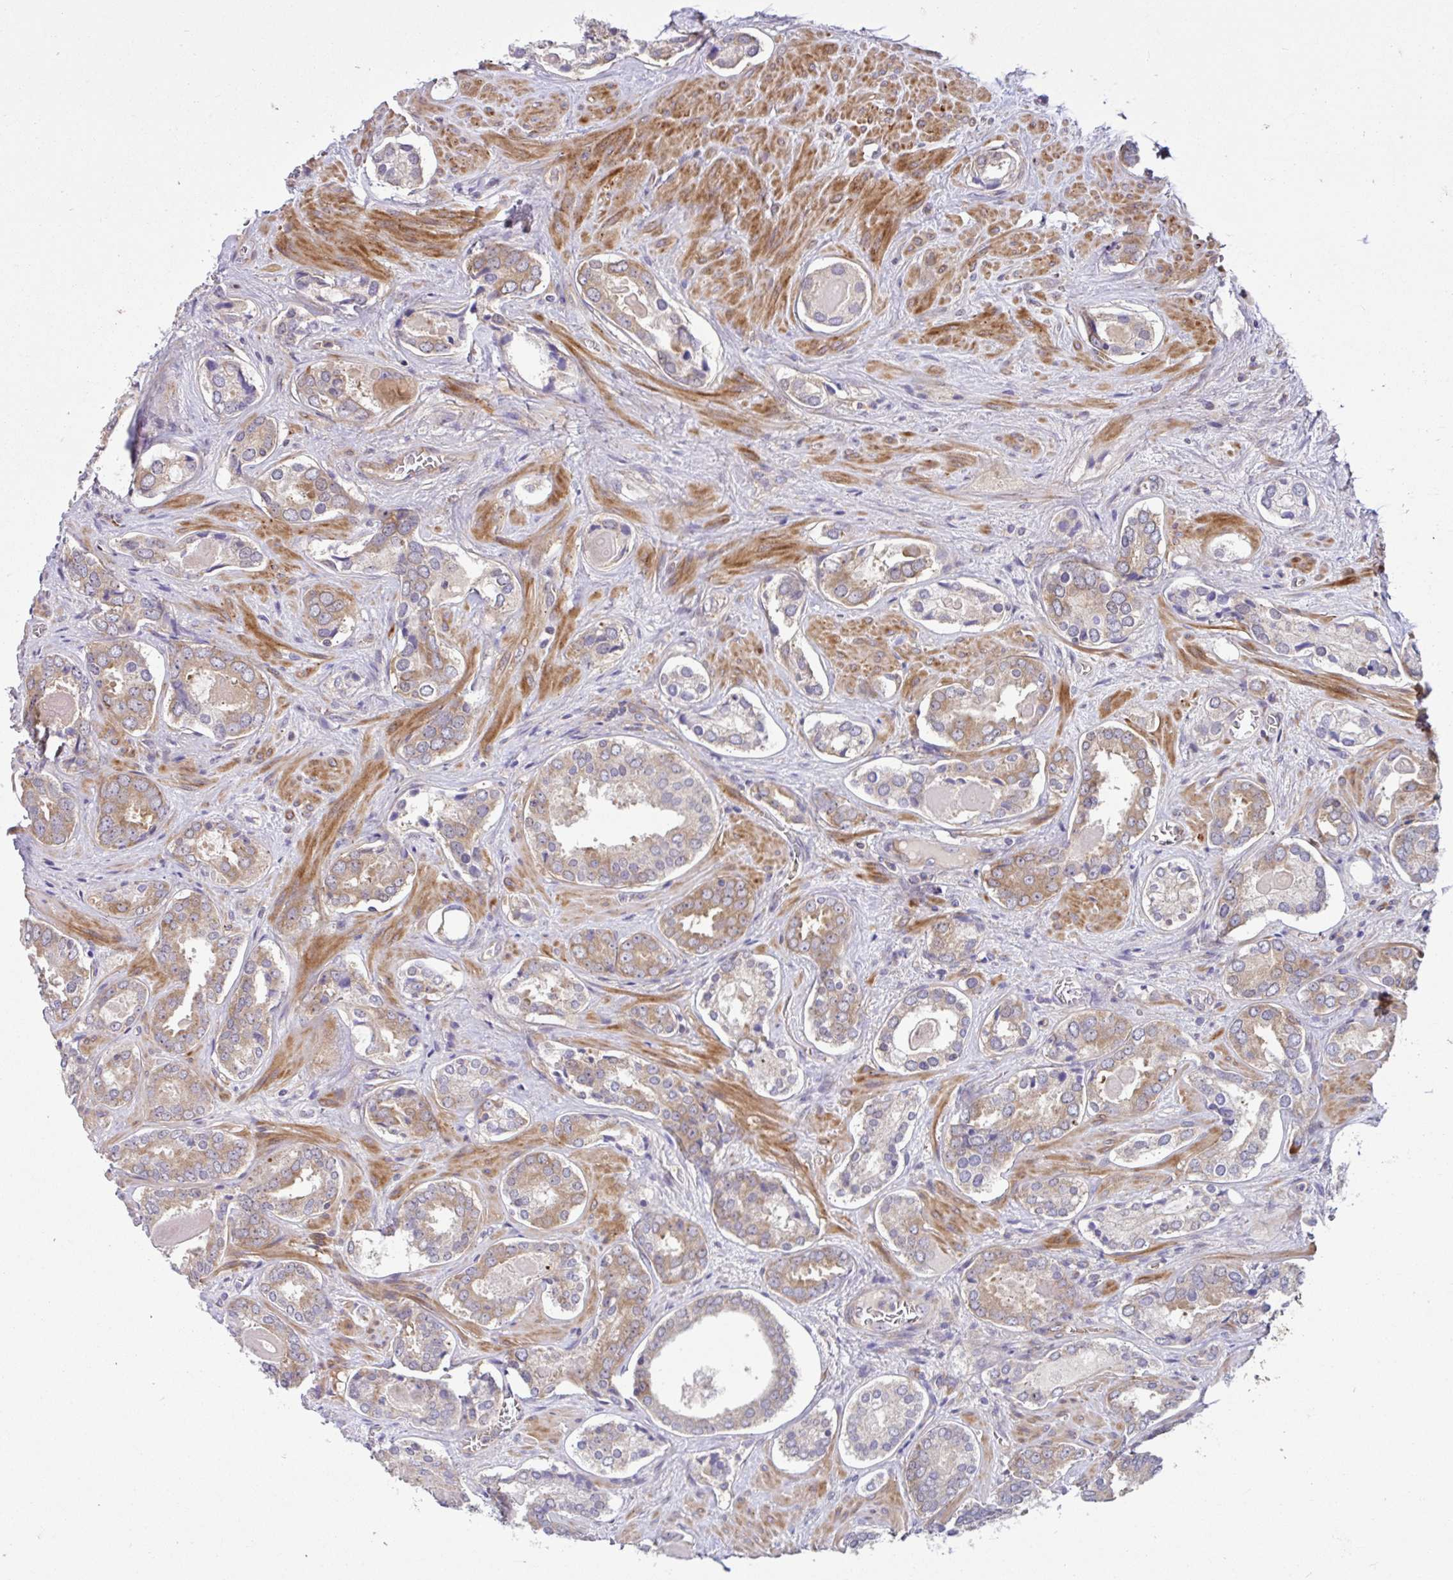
{"staining": {"intensity": "weak", "quantity": "25%-75%", "location": "cytoplasmic/membranous"}, "tissue": "prostate cancer", "cell_type": "Tumor cells", "image_type": "cancer", "snomed": [{"axis": "morphology", "description": "Adenocarcinoma, Low grade"}, {"axis": "topography", "description": "Prostate"}], "caption": "IHC of human low-grade adenocarcinoma (prostate) demonstrates low levels of weak cytoplasmic/membranous expression in approximately 25%-75% of tumor cells. The staining is performed using DAB brown chromogen to label protein expression. The nuclei are counter-stained blue using hematoxylin.", "gene": "NTPCR", "patient": {"sex": "male", "age": 62}}